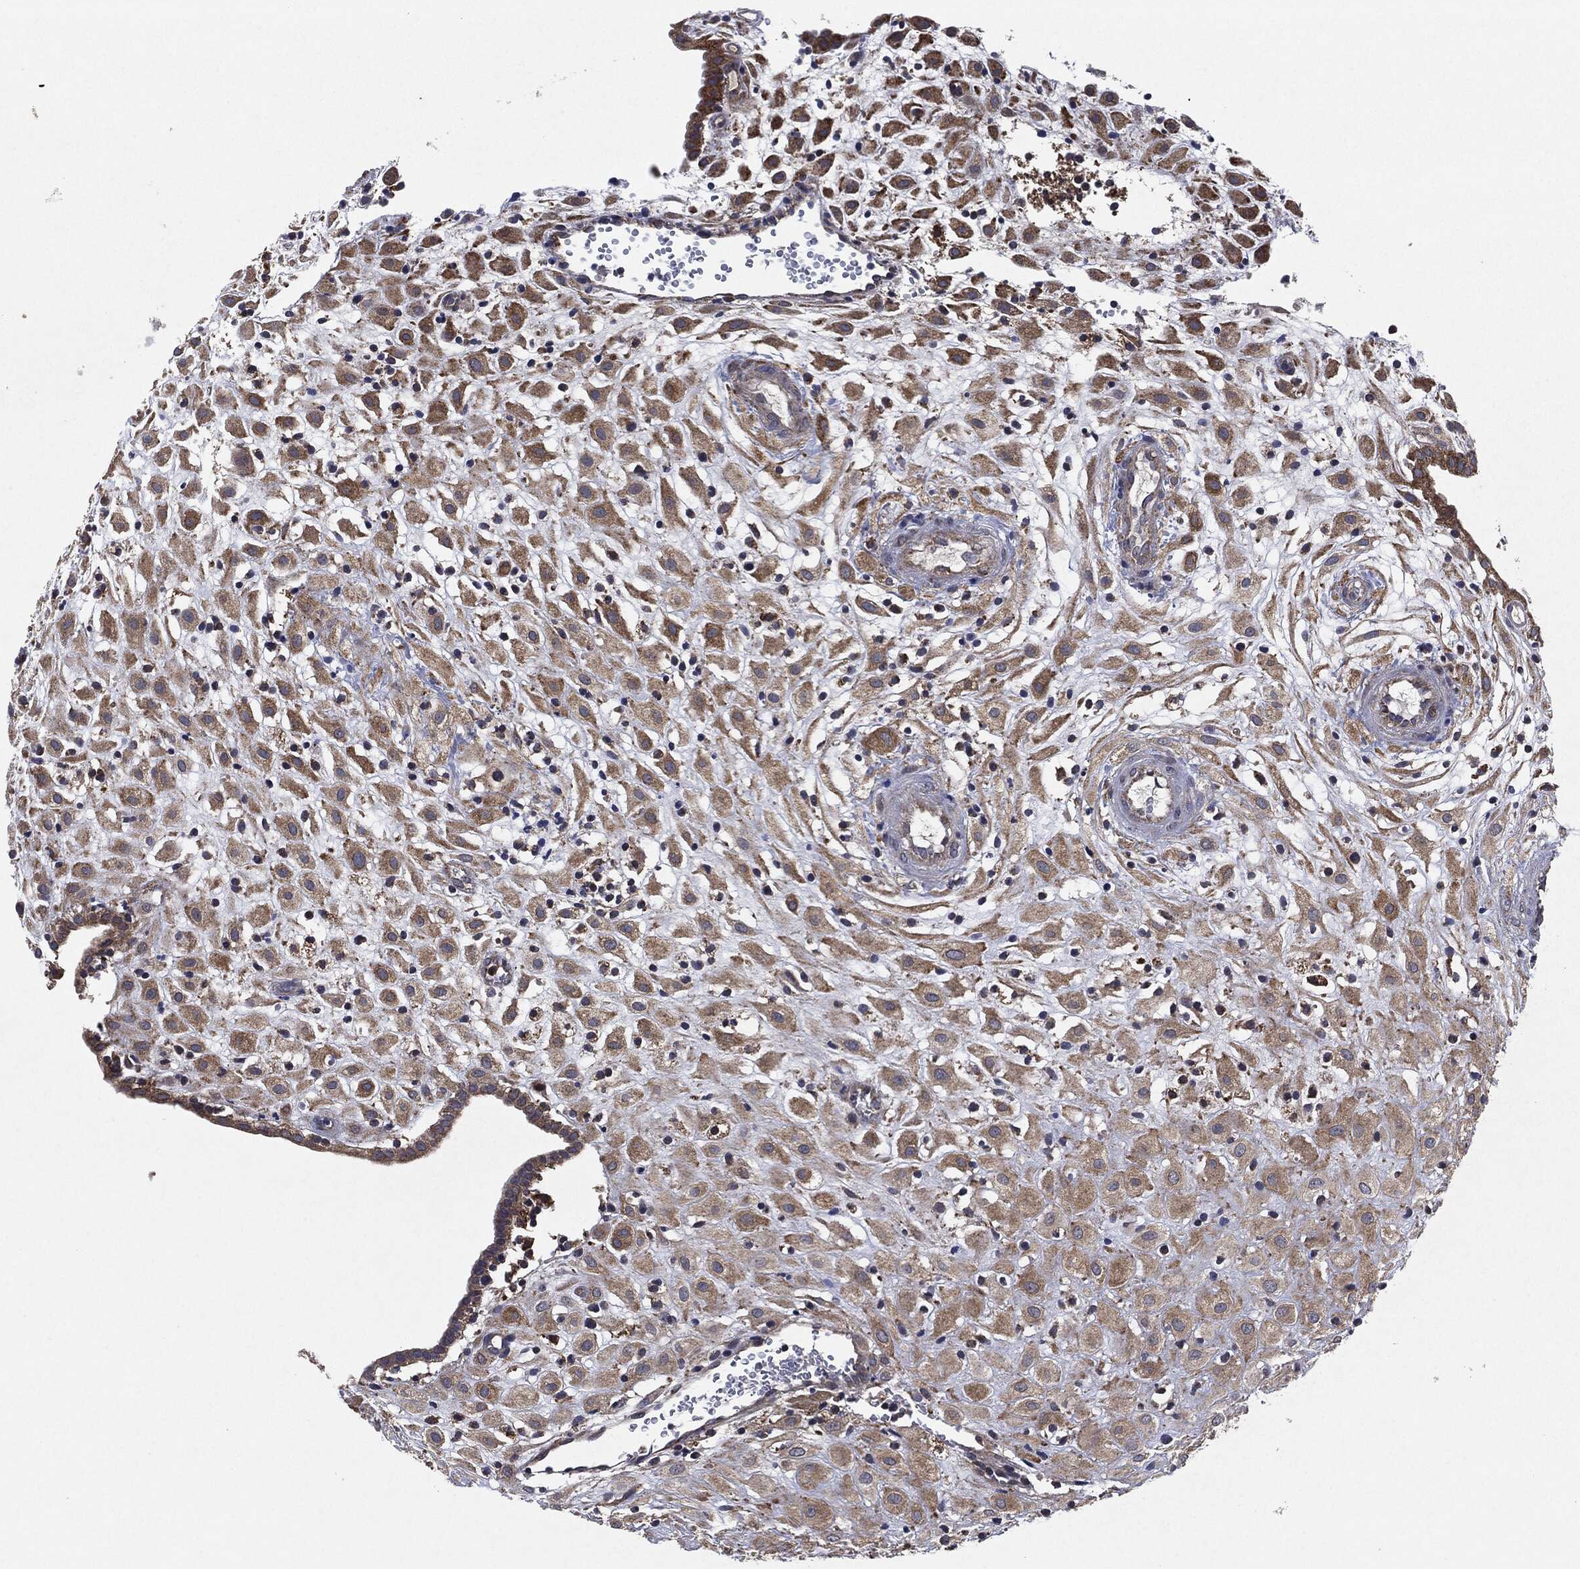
{"staining": {"intensity": "moderate", "quantity": ">75%", "location": "cytoplasmic/membranous"}, "tissue": "placenta", "cell_type": "Decidual cells", "image_type": "normal", "snomed": [{"axis": "morphology", "description": "Normal tissue, NOS"}, {"axis": "topography", "description": "Placenta"}], "caption": "Human placenta stained with a brown dye demonstrates moderate cytoplasmic/membranous positive positivity in about >75% of decidual cells.", "gene": "SLC31A2", "patient": {"sex": "female", "age": 24}}